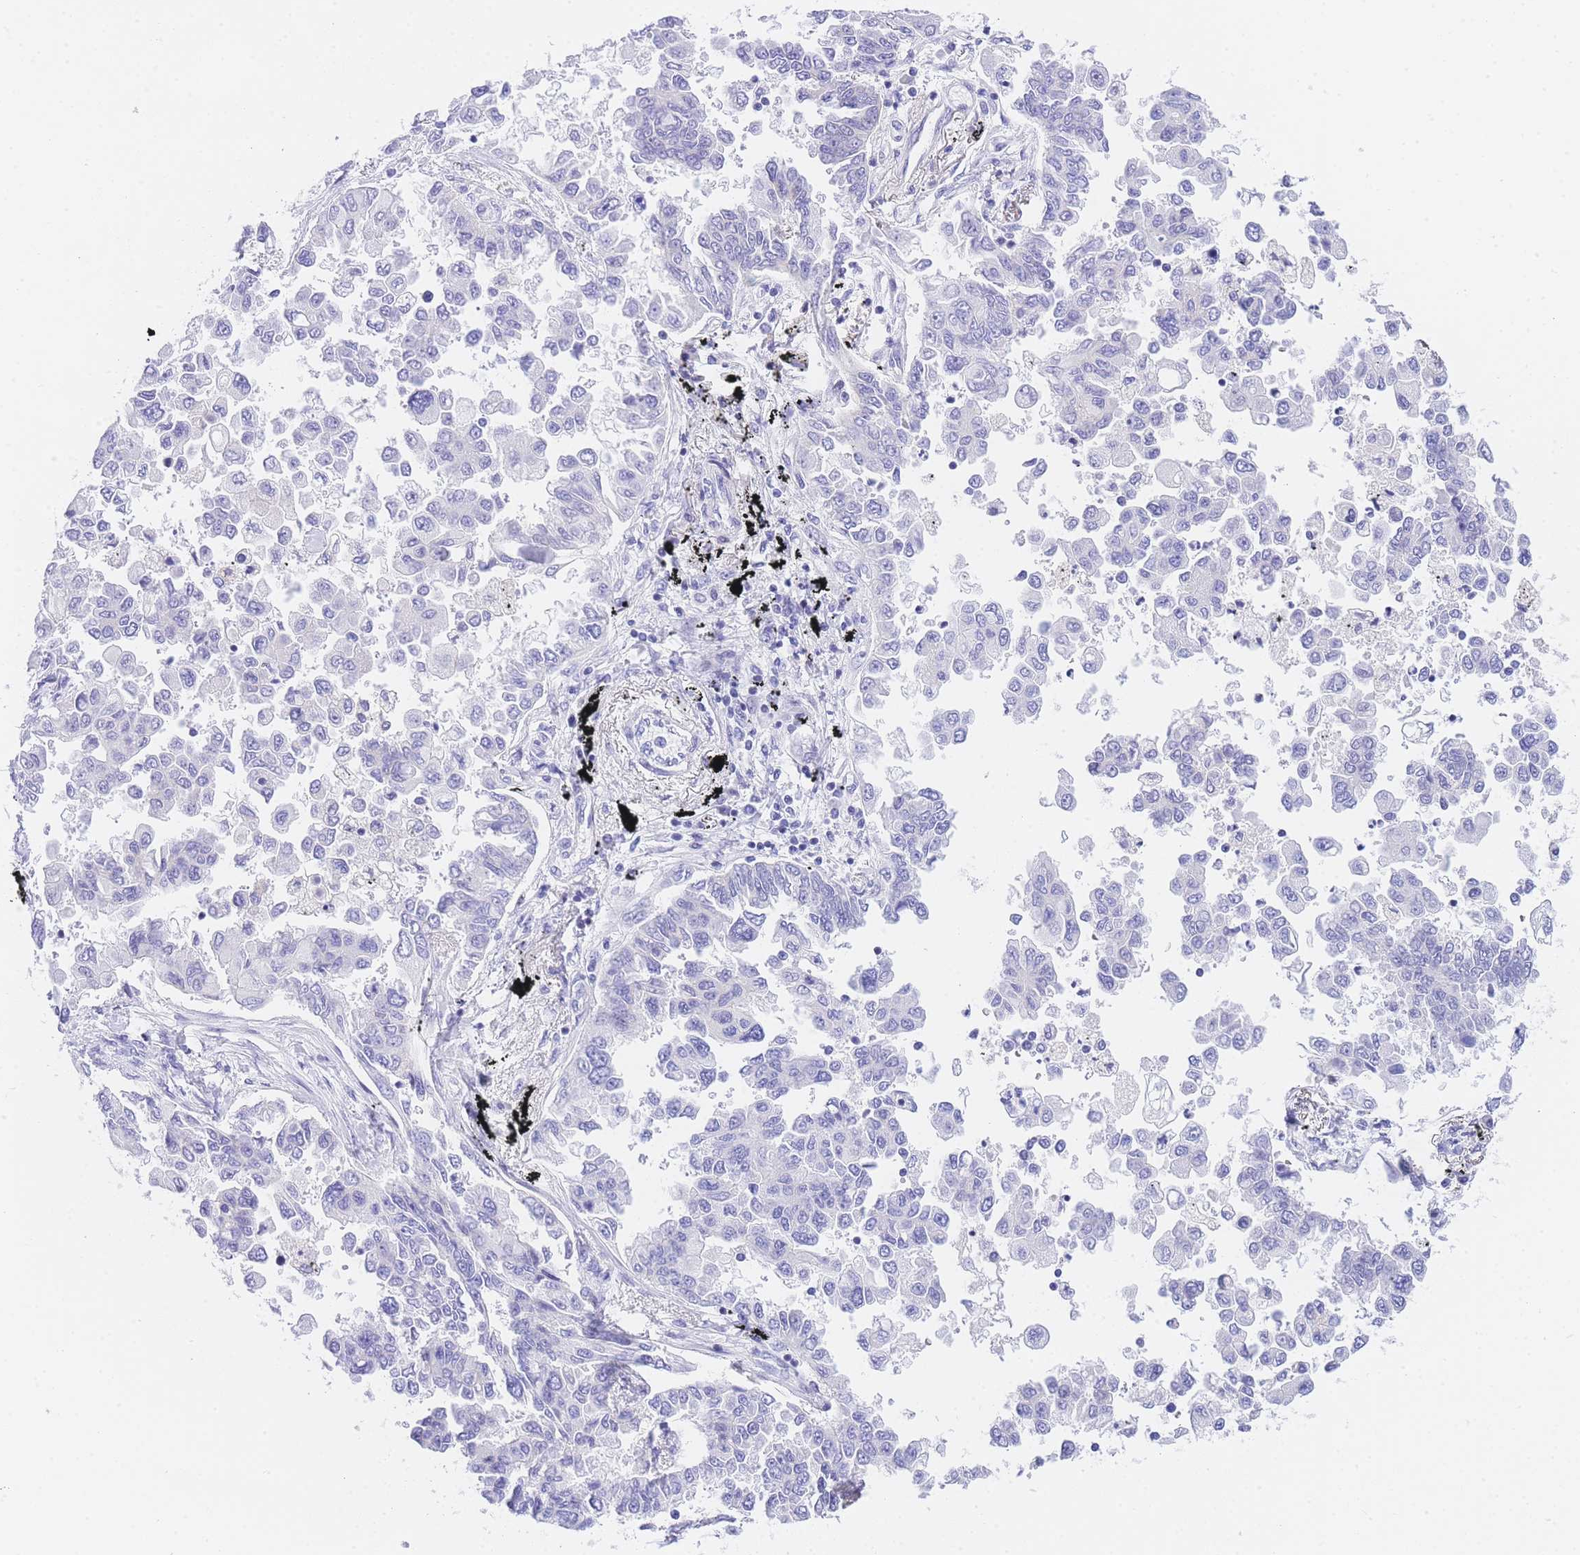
{"staining": {"intensity": "negative", "quantity": "none", "location": "none"}, "tissue": "lung cancer", "cell_type": "Tumor cells", "image_type": "cancer", "snomed": [{"axis": "morphology", "description": "Adenocarcinoma, NOS"}, {"axis": "topography", "description": "Lung"}], "caption": "Lung cancer (adenocarcinoma) was stained to show a protein in brown. There is no significant positivity in tumor cells.", "gene": "TIFAB", "patient": {"sex": "female", "age": 67}}